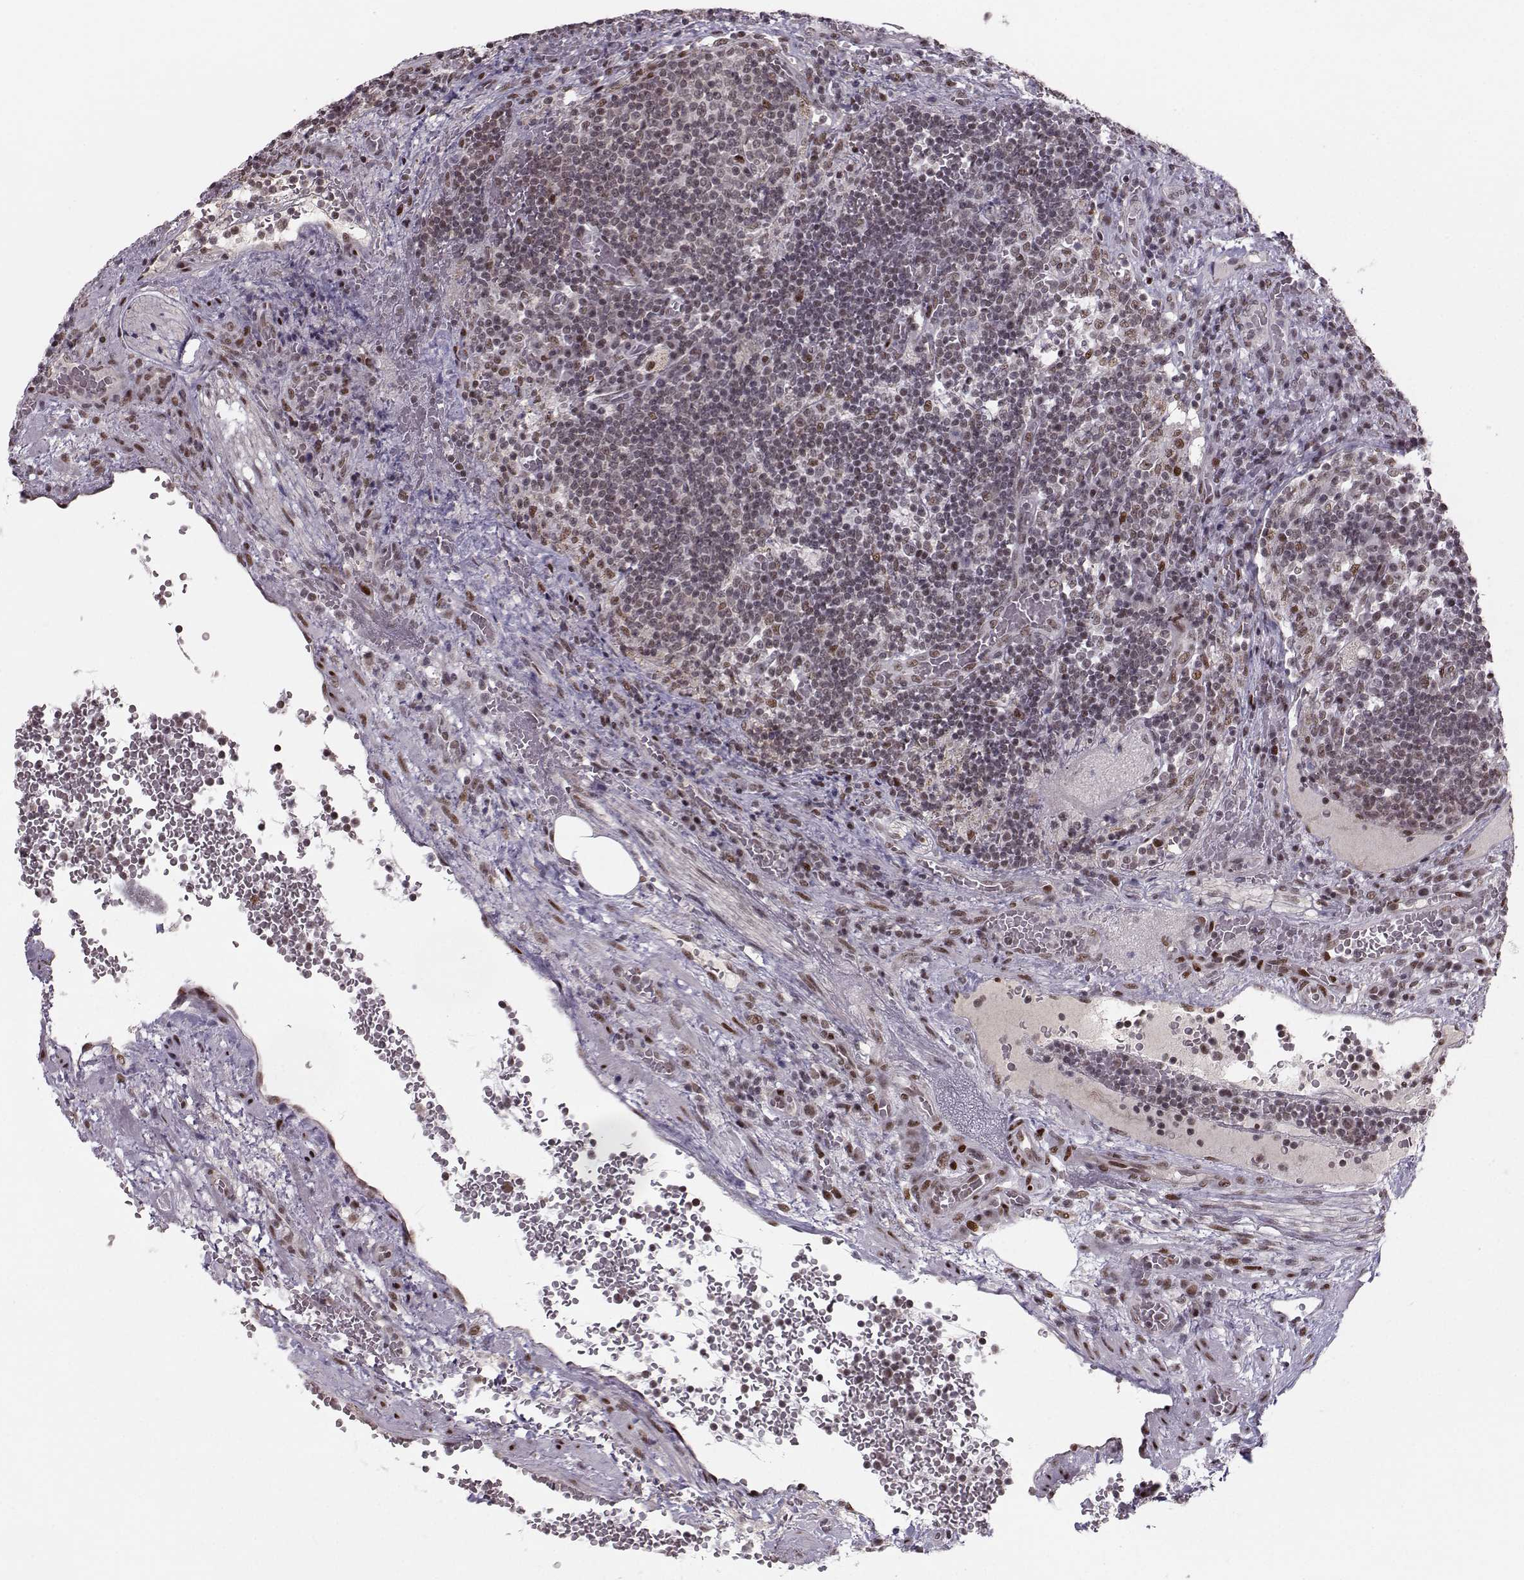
{"staining": {"intensity": "strong", "quantity": ">75%", "location": "nuclear"}, "tissue": "lymph node", "cell_type": "Germinal center cells", "image_type": "normal", "snomed": [{"axis": "morphology", "description": "Normal tissue, NOS"}, {"axis": "topography", "description": "Lymph node"}], "caption": "High-power microscopy captured an immunohistochemistry (IHC) image of normal lymph node, revealing strong nuclear staining in about >75% of germinal center cells. (Stains: DAB in brown, nuclei in blue, Microscopy: brightfield microscopy at high magnification).", "gene": "SNAPC2", "patient": {"sex": "male", "age": 63}}